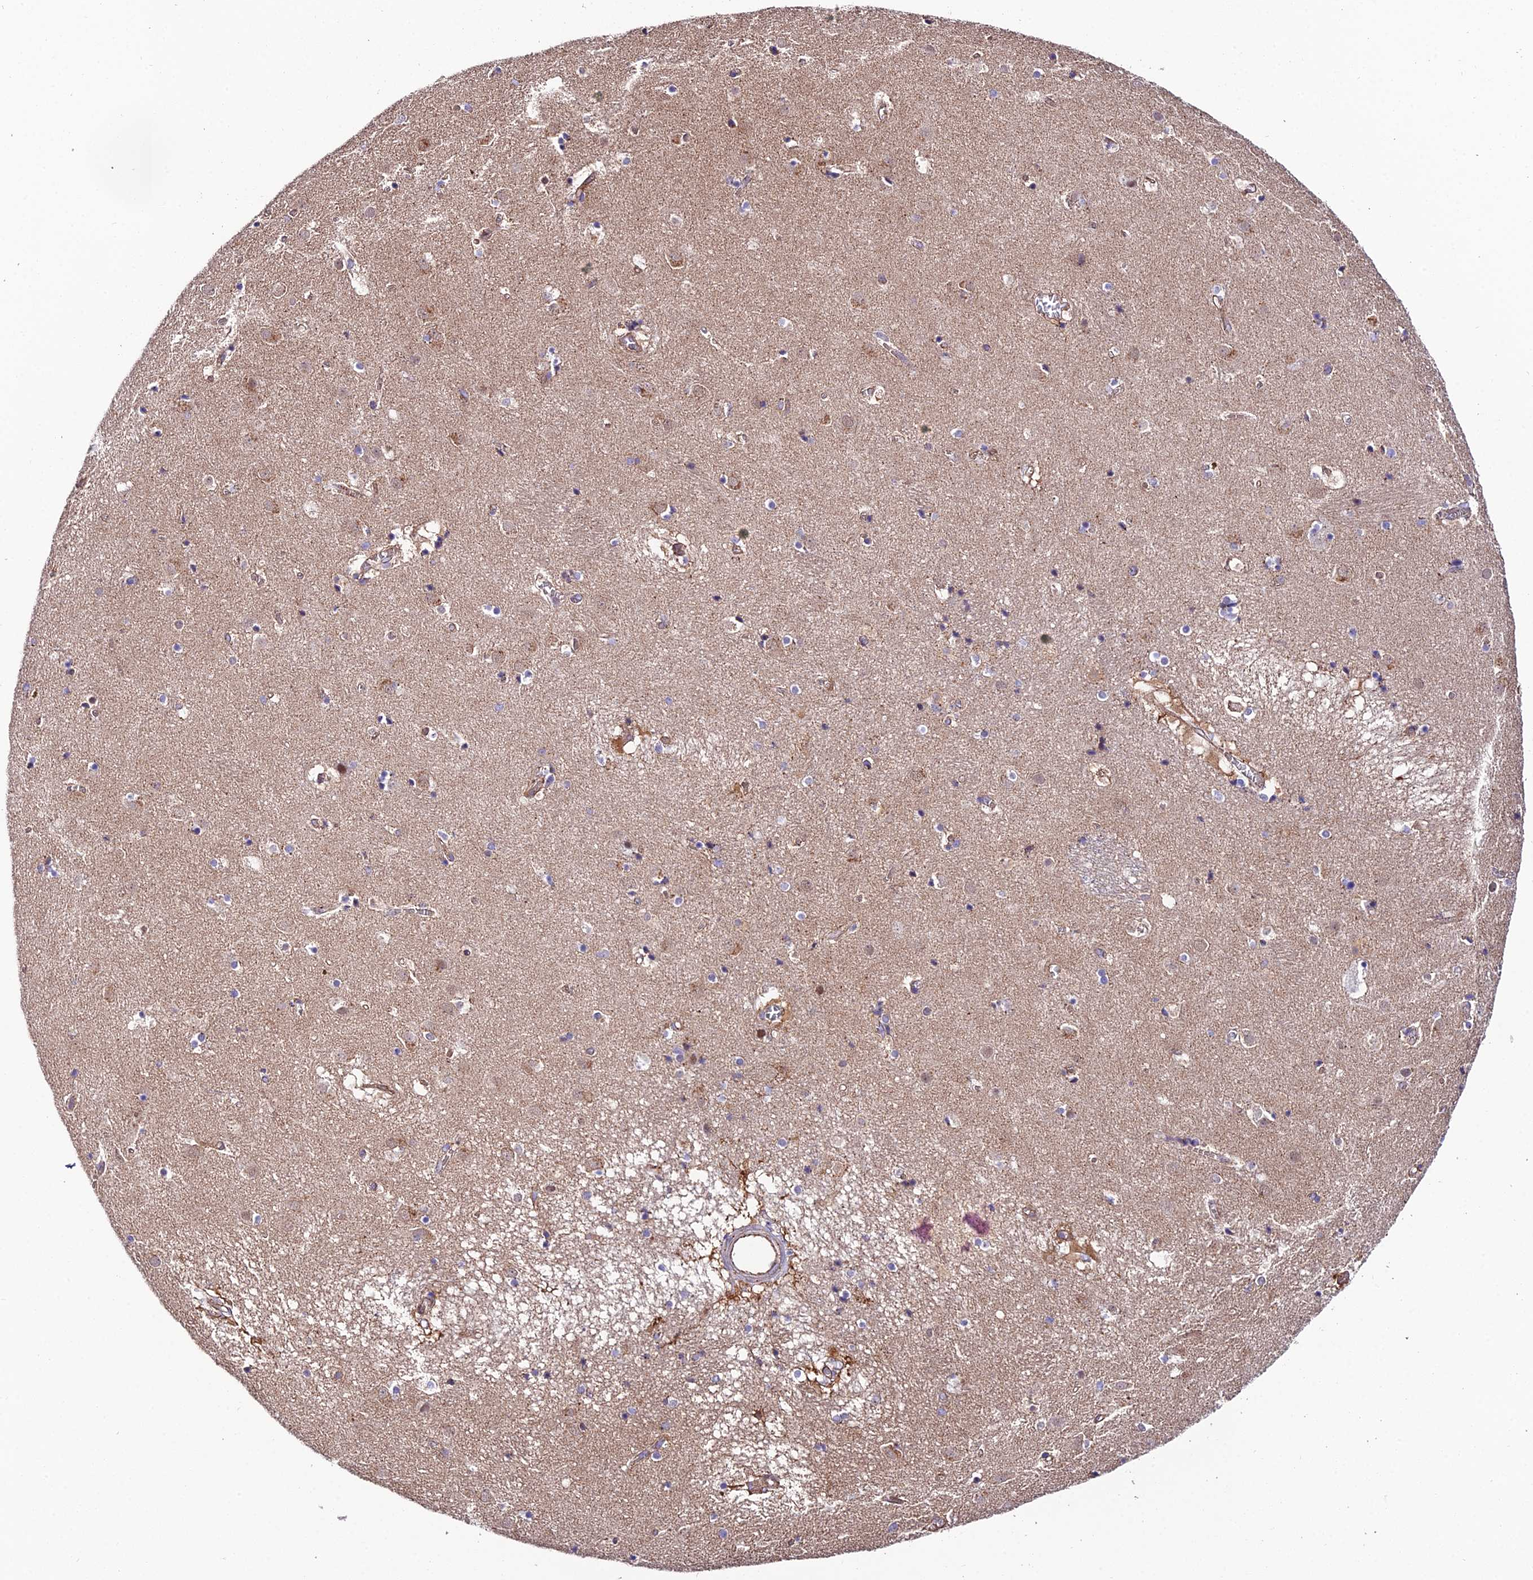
{"staining": {"intensity": "negative", "quantity": "none", "location": "none"}, "tissue": "caudate", "cell_type": "Glial cells", "image_type": "normal", "snomed": [{"axis": "morphology", "description": "Normal tissue, NOS"}, {"axis": "topography", "description": "Lateral ventricle wall"}], "caption": "Immunohistochemistry of unremarkable caudate shows no expression in glial cells. (DAB immunohistochemistry with hematoxylin counter stain).", "gene": "QRFP", "patient": {"sex": "male", "age": 70}}